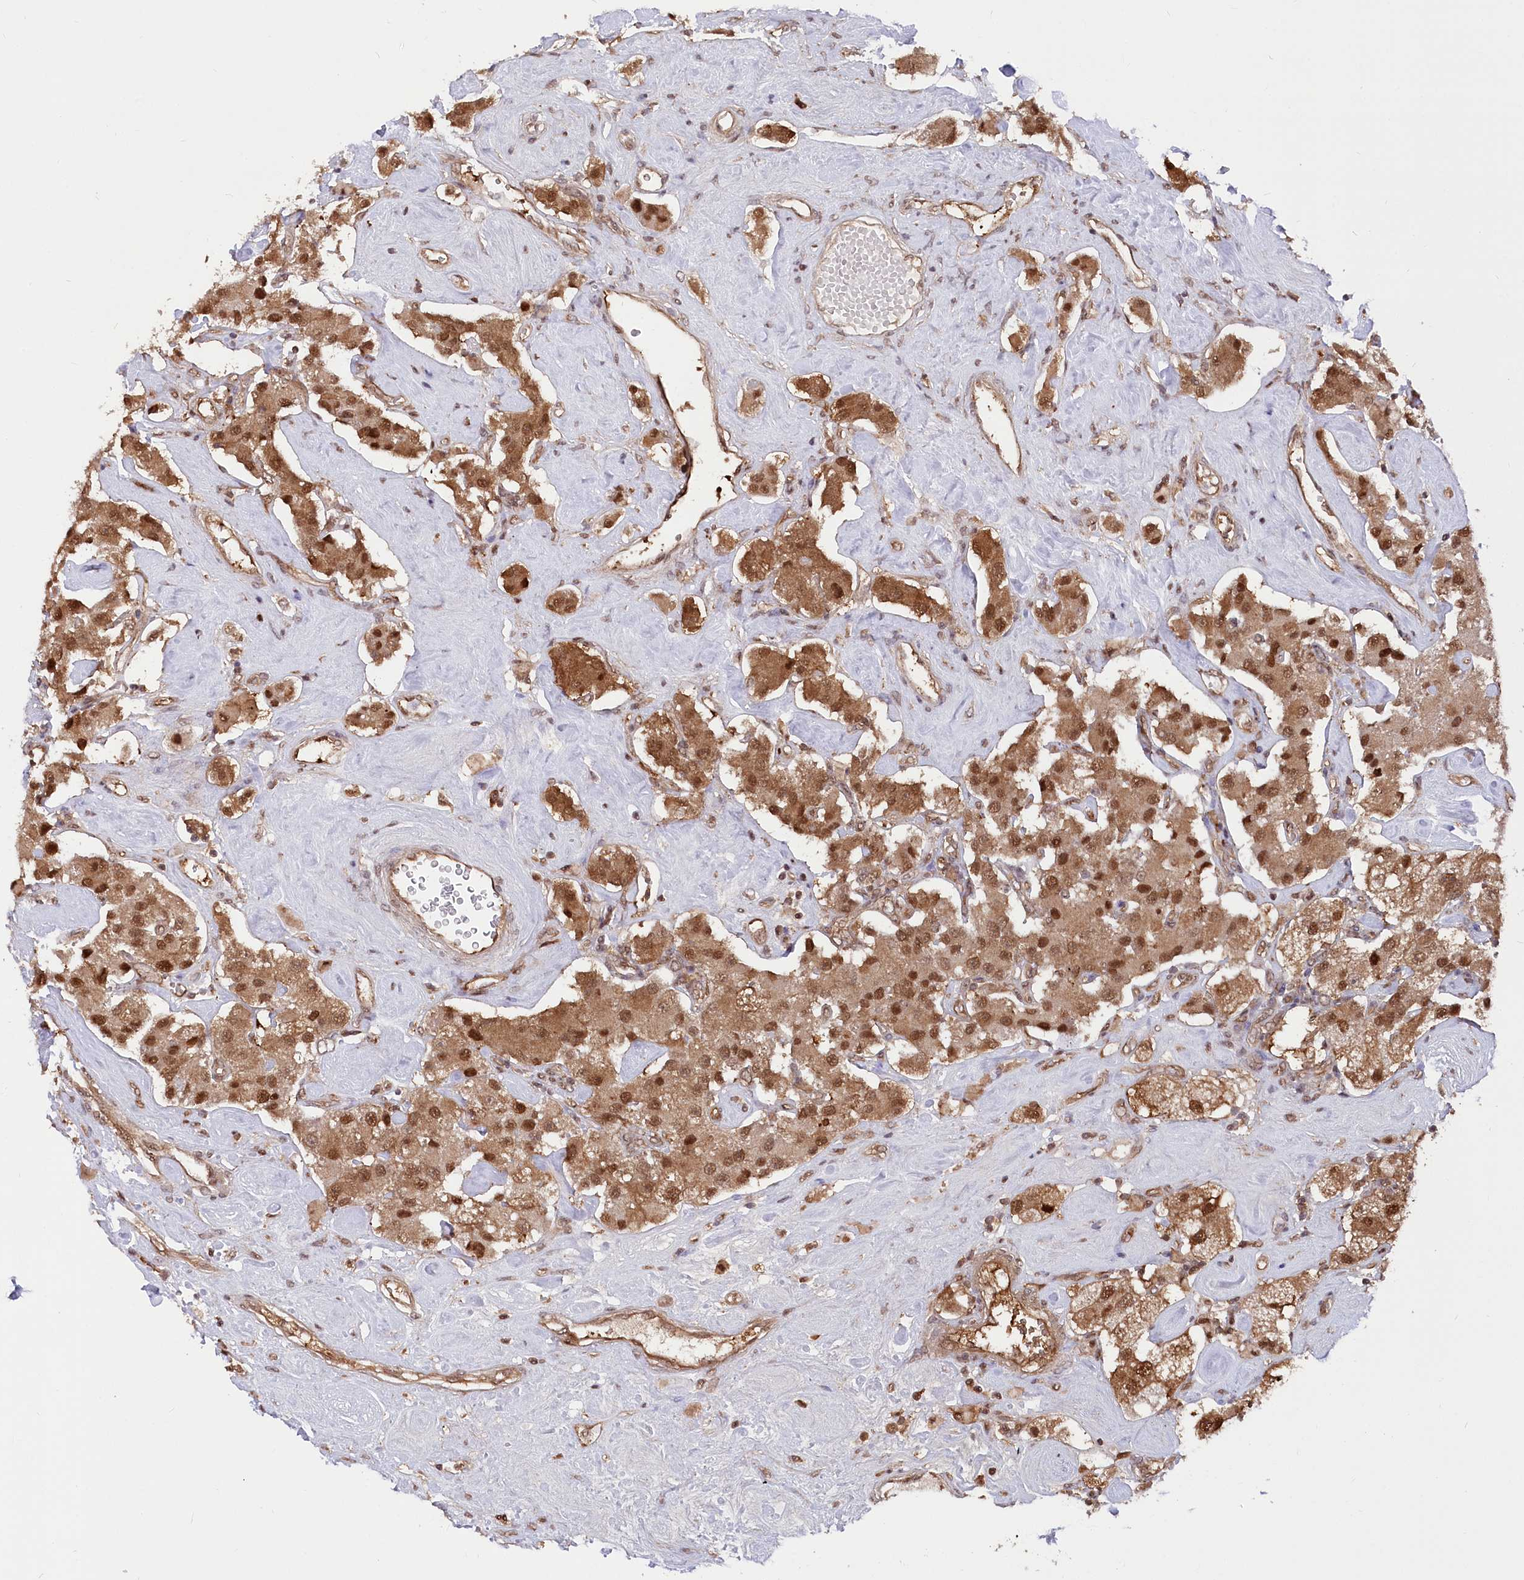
{"staining": {"intensity": "moderate", "quantity": ">75%", "location": "cytoplasmic/membranous,nuclear"}, "tissue": "carcinoid", "cell_type": "Tumor cells", "image_type": "cancer", "snomed": [{"axis": "morphology", "description": "Carcinoid, malignant, NOS"}, {"axis": "topography", "description": "Pancreas"}], "caption": "IHC (DAB (3,3'-diaminobenzidine)) staining of human carcinoid (malignant) demonstrates moderate cytoplasmic/membranous and nuclear protein staining in approximately >75% of tumor cells.", "gene": "PSMA1", "patient": {"sex": "male", "age": 41}}